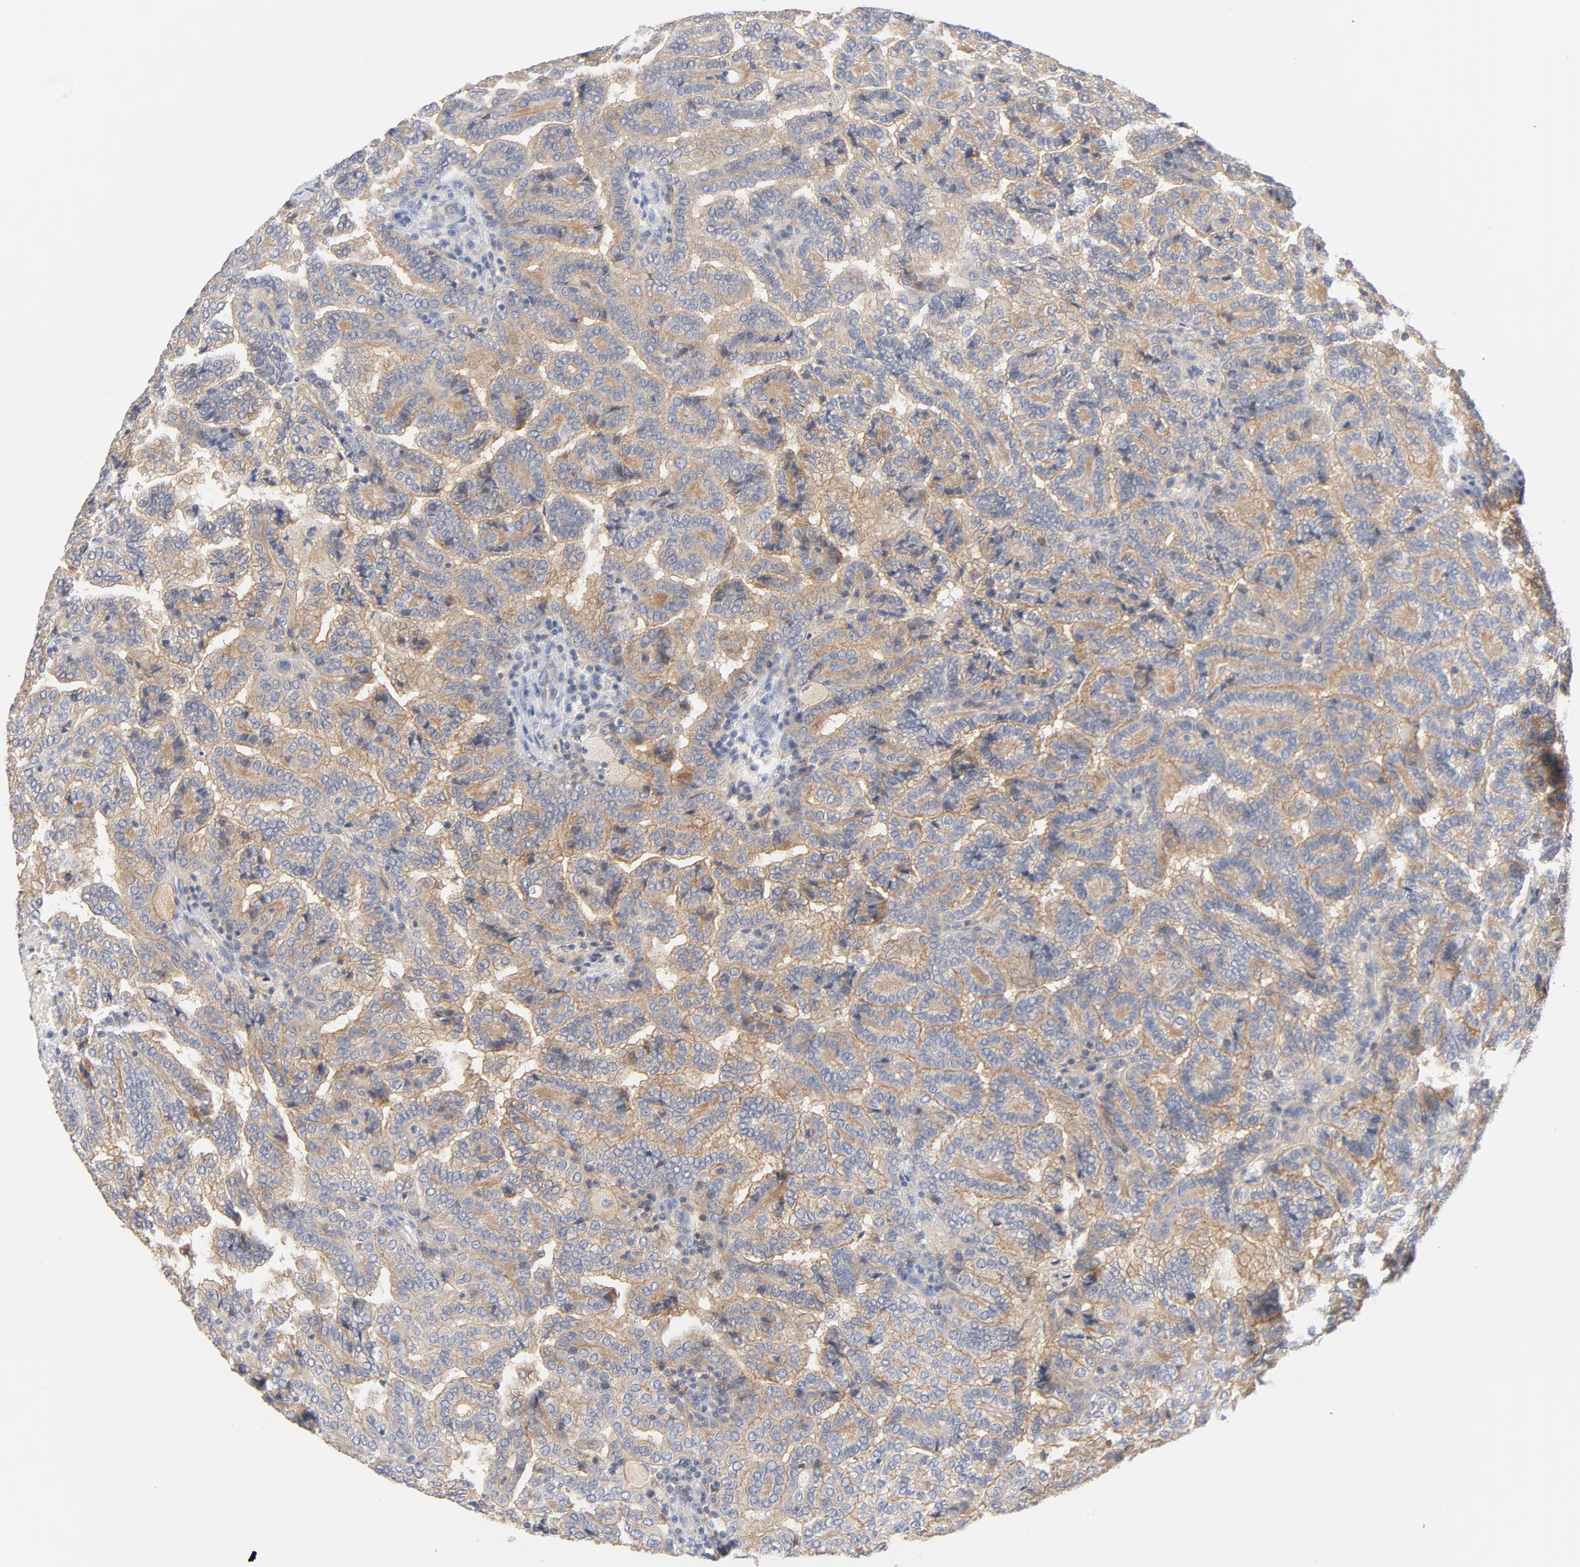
{"staining": {"intensity": "moderate", "quantity": ">75%", "location": "cytoplasmic/membranous"}, "tissue": "renal cancer", "cell_type": "Tumor cells", "image_type": "cancer", "snomed": [{"axis": "morphology", "description": "Adenocarcinoma, NOS"}, {"axis": "topography", "description": "Kidney"}], "caption": "This is an image of immunohistochemistry (IHC) staining of renal cancer (adenocarcinoma), which shows moderate staining in the cytoplasmic/membranous of tumor cells.", "gene": "SRC", "patient": {"sex": "male", "age": 61}}